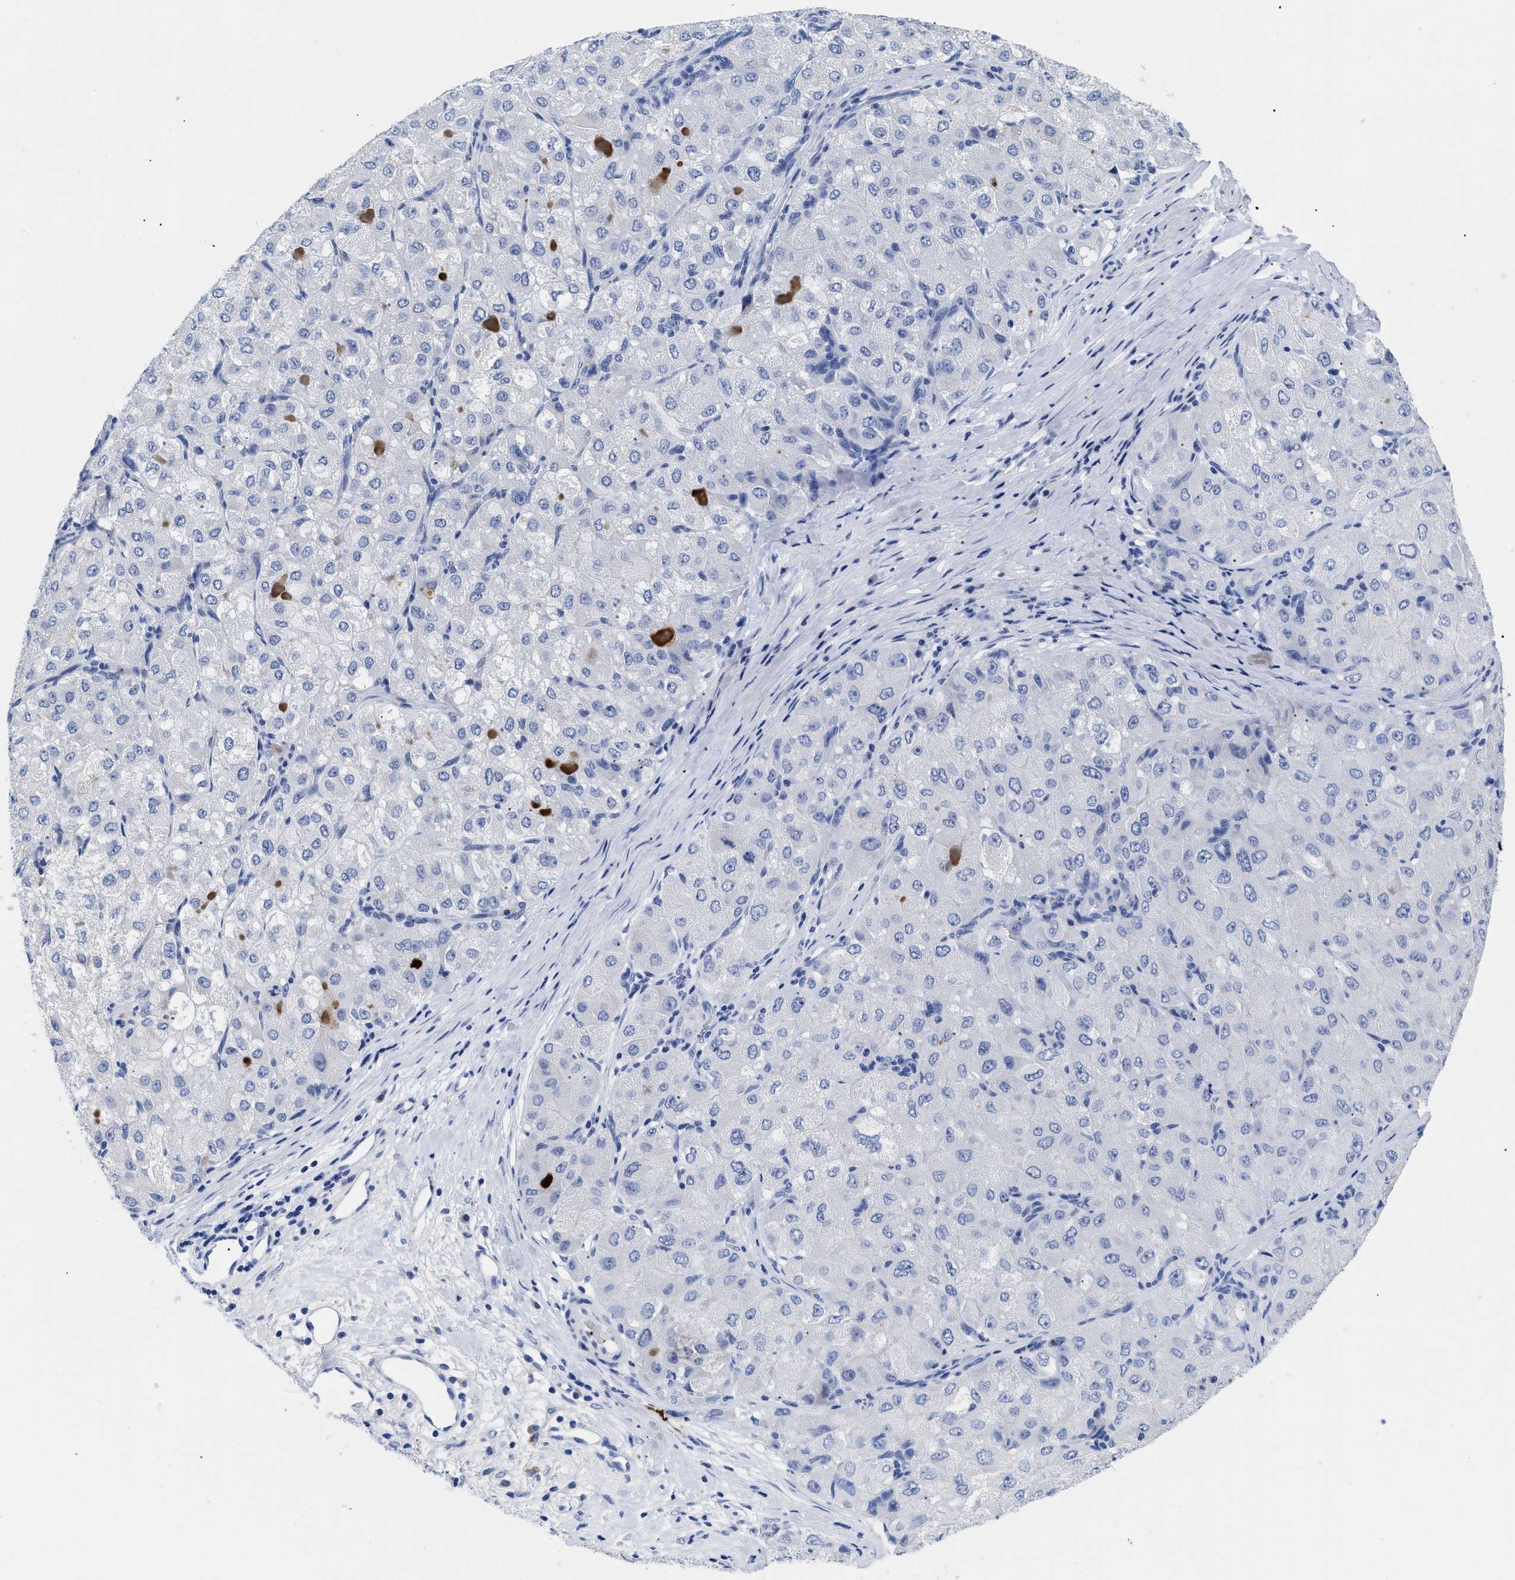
{"staining": {"intensity": "negative", "quantity": "none", "location": "none"}, "tissue": "liver cancer", "cell_type": "Tumor cells", "image_type": "cancer", "snomed": [{"axis": "morphology", "description": "Carcinoma, Hepatocellular, NOS"}, {"axis": "topography", "description": "Liver"}], "caption": "Tumor cells show no significant protein expression in liver hepatocellular carcinoma.", "gene": "TREML1", "patient": {"sex": "male", "age": 80}}